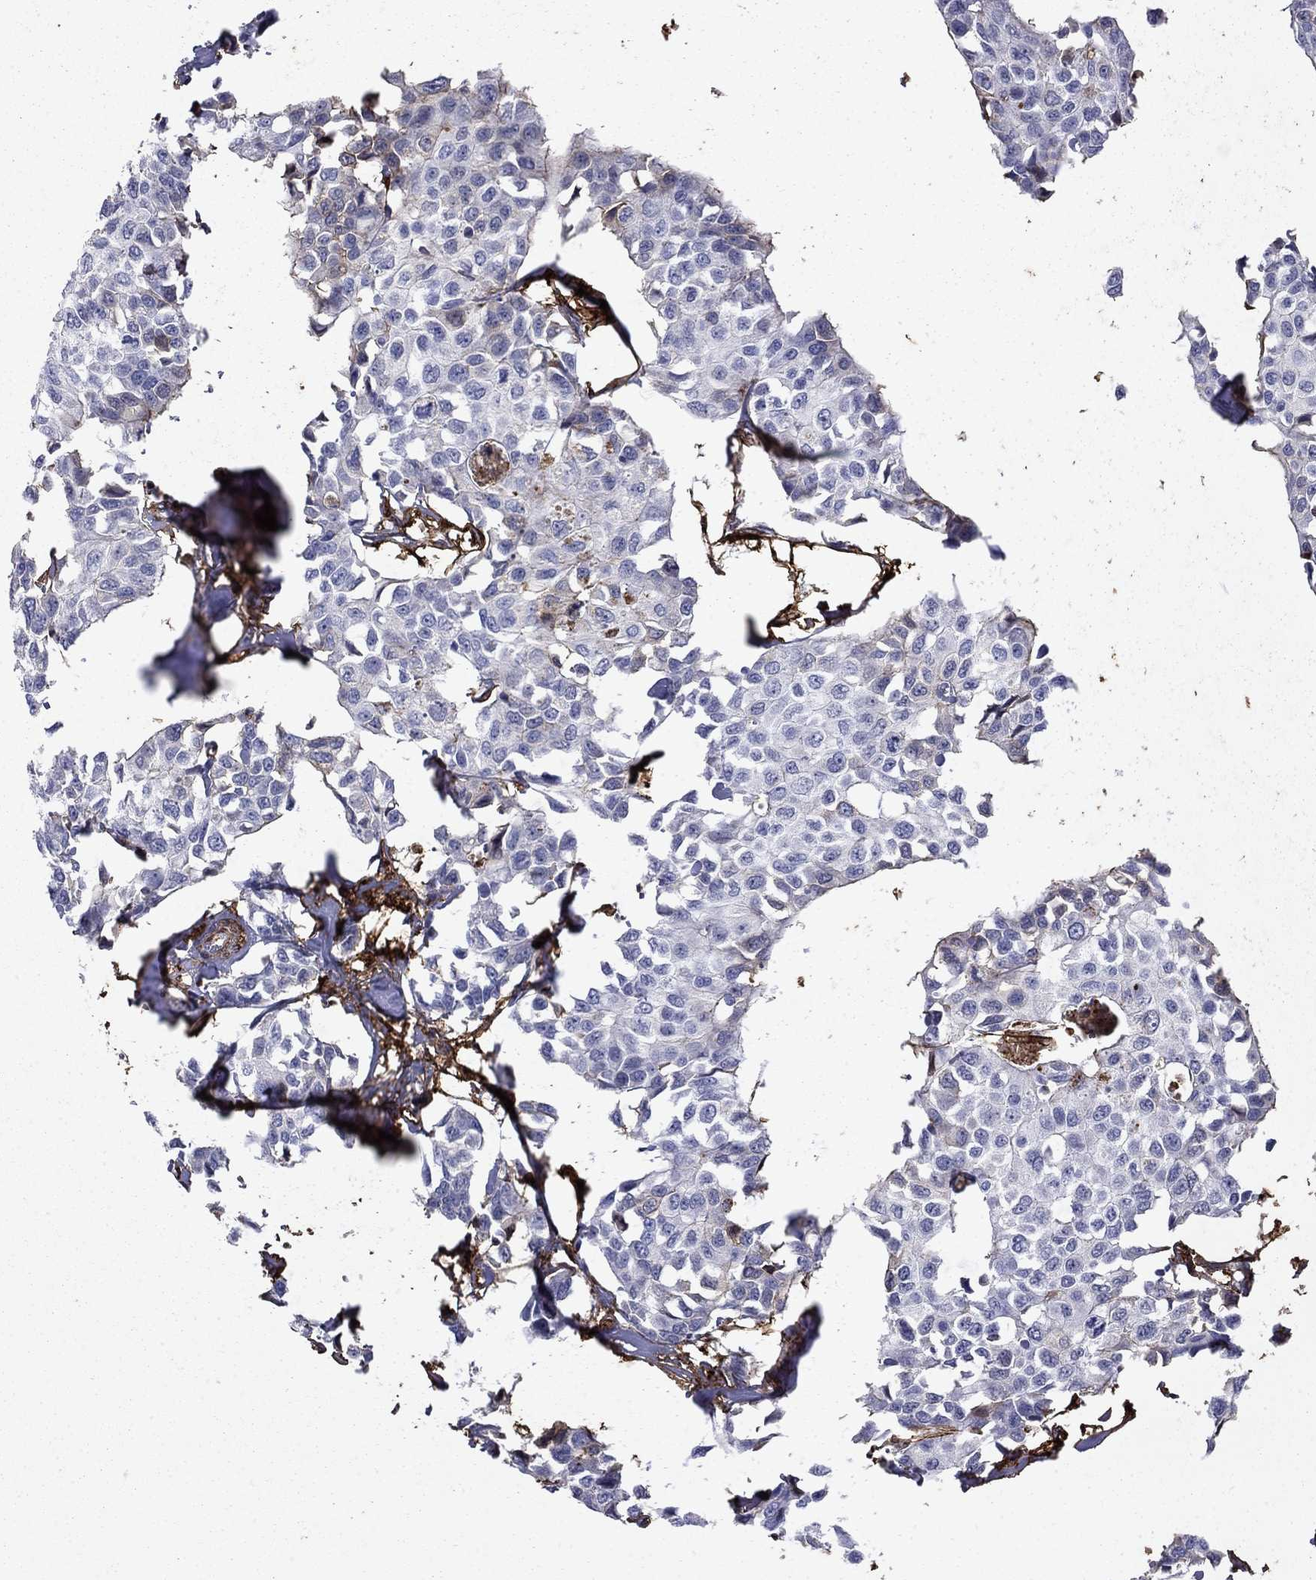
{"staining": {"intensity": "negative", "quantity": "none", "location": "none"}, "tissue": "breast cancer", "cell_type": "Tumor cells", "image_type": "cancer", "snomed": [{"axis": "morphology", "description": "Duct carcinoma"}, {"axis": "topography", "description": "Breast"}], "caption": "Photomicrograph shows no significant protein staining in tumor cells of breast infiltrating ductal carcinoma.", "gene": "PLAU", "patient": {"sex": "female", "age": 80}}